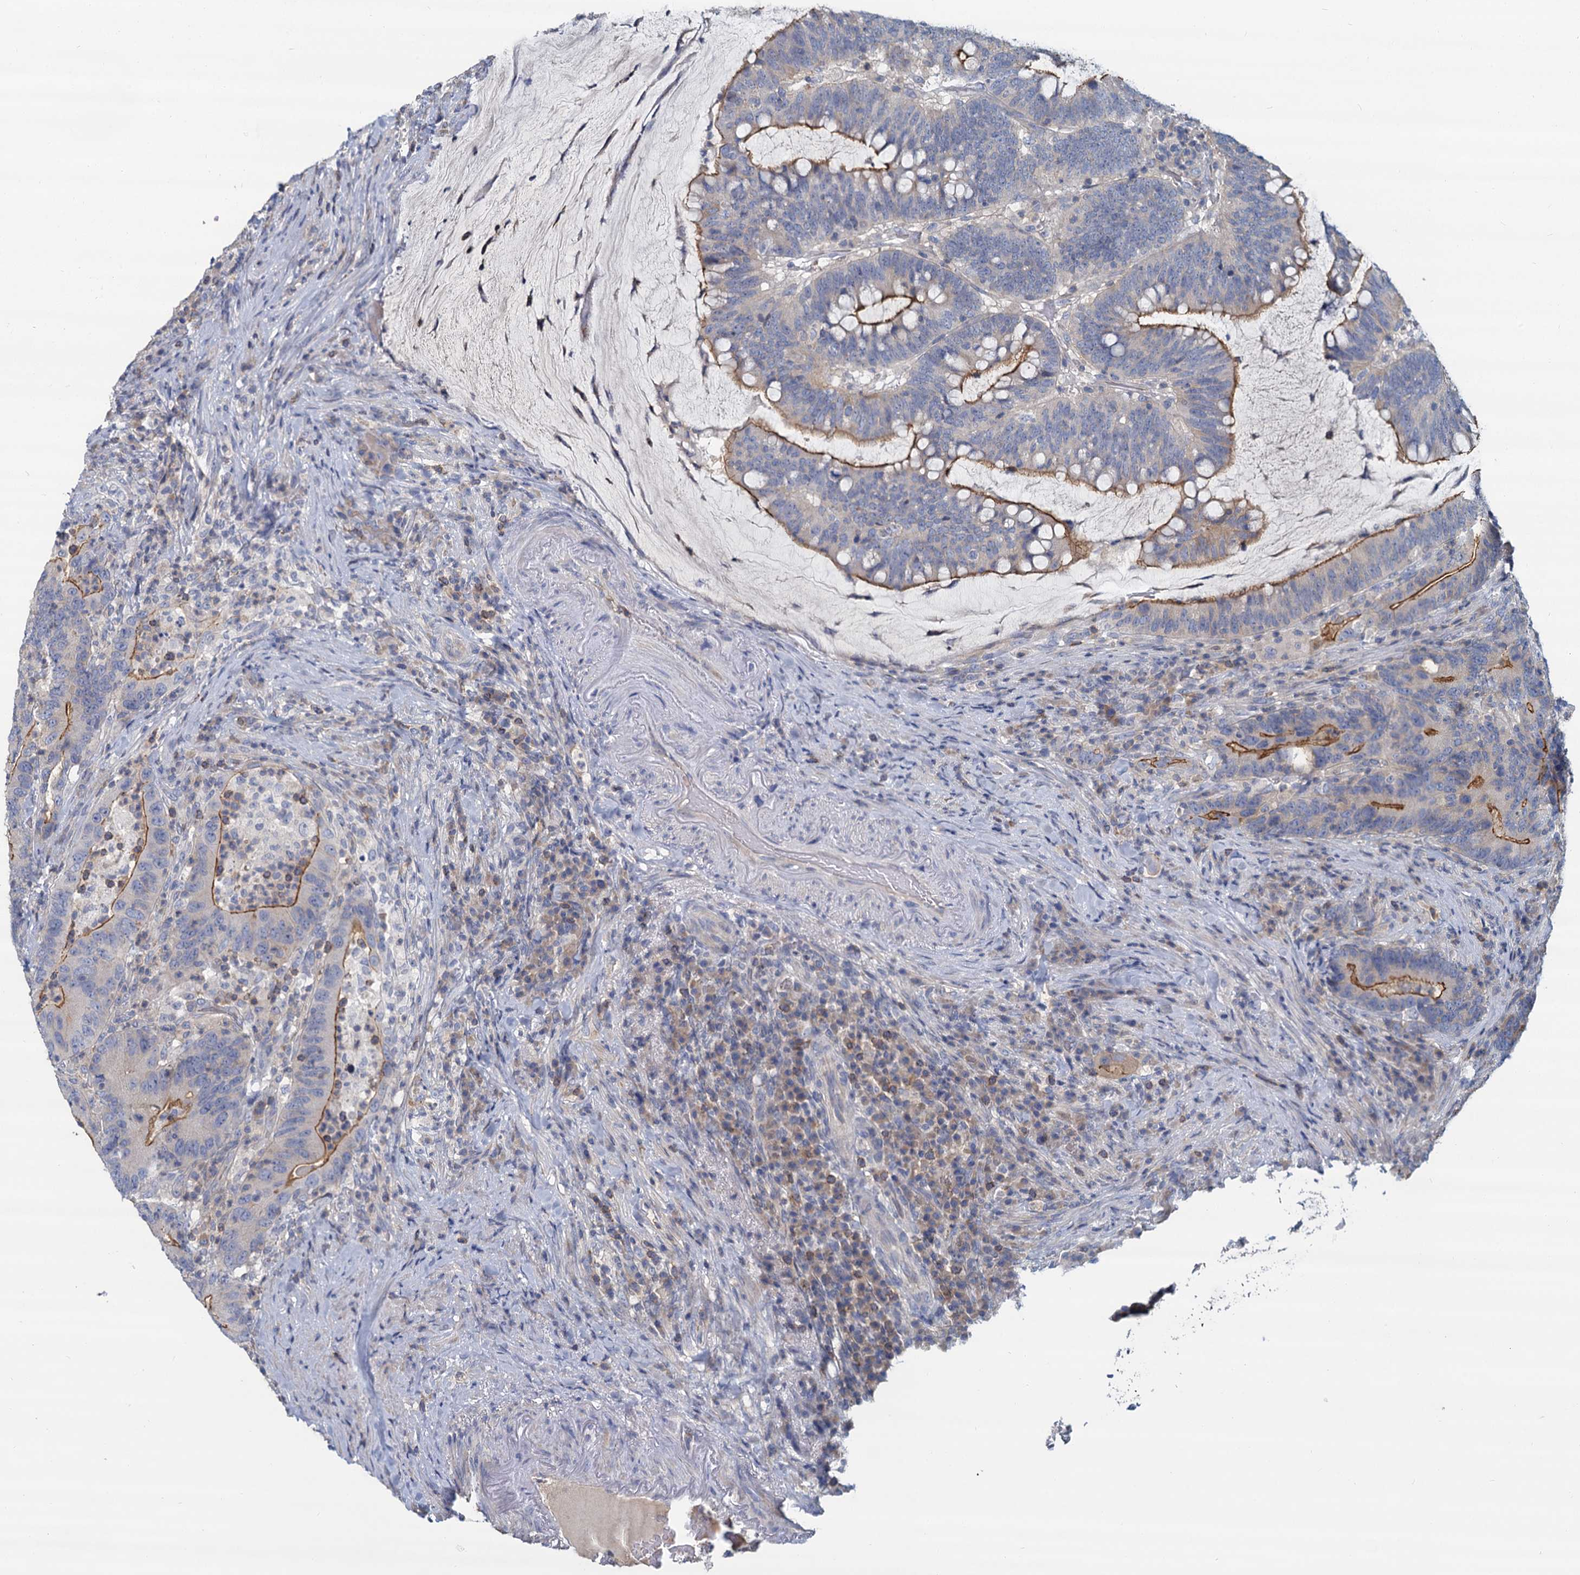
{"staining": {"intensity": "moderate", "quantity": "25%-75%", "location": "cytoplasmic/membranous"}, "tissue": "colorectal cancer", "cell_type": "Tumor cells", "image_type": "cancer", "snomed": [{"axis": "morphology", "description": "Adenocarcinoma, NOS"}, {"axis": "topography", "description": "Colon"}], "caption": "Tumor cells demonstrate medium levels of moderate cytoplasmic/membranous expression in approximately 25%-75% of cells in human colorectal adenocarcinoma.", "gene": "ACSM3", "patient": {"sex": "female", "age": 66}}